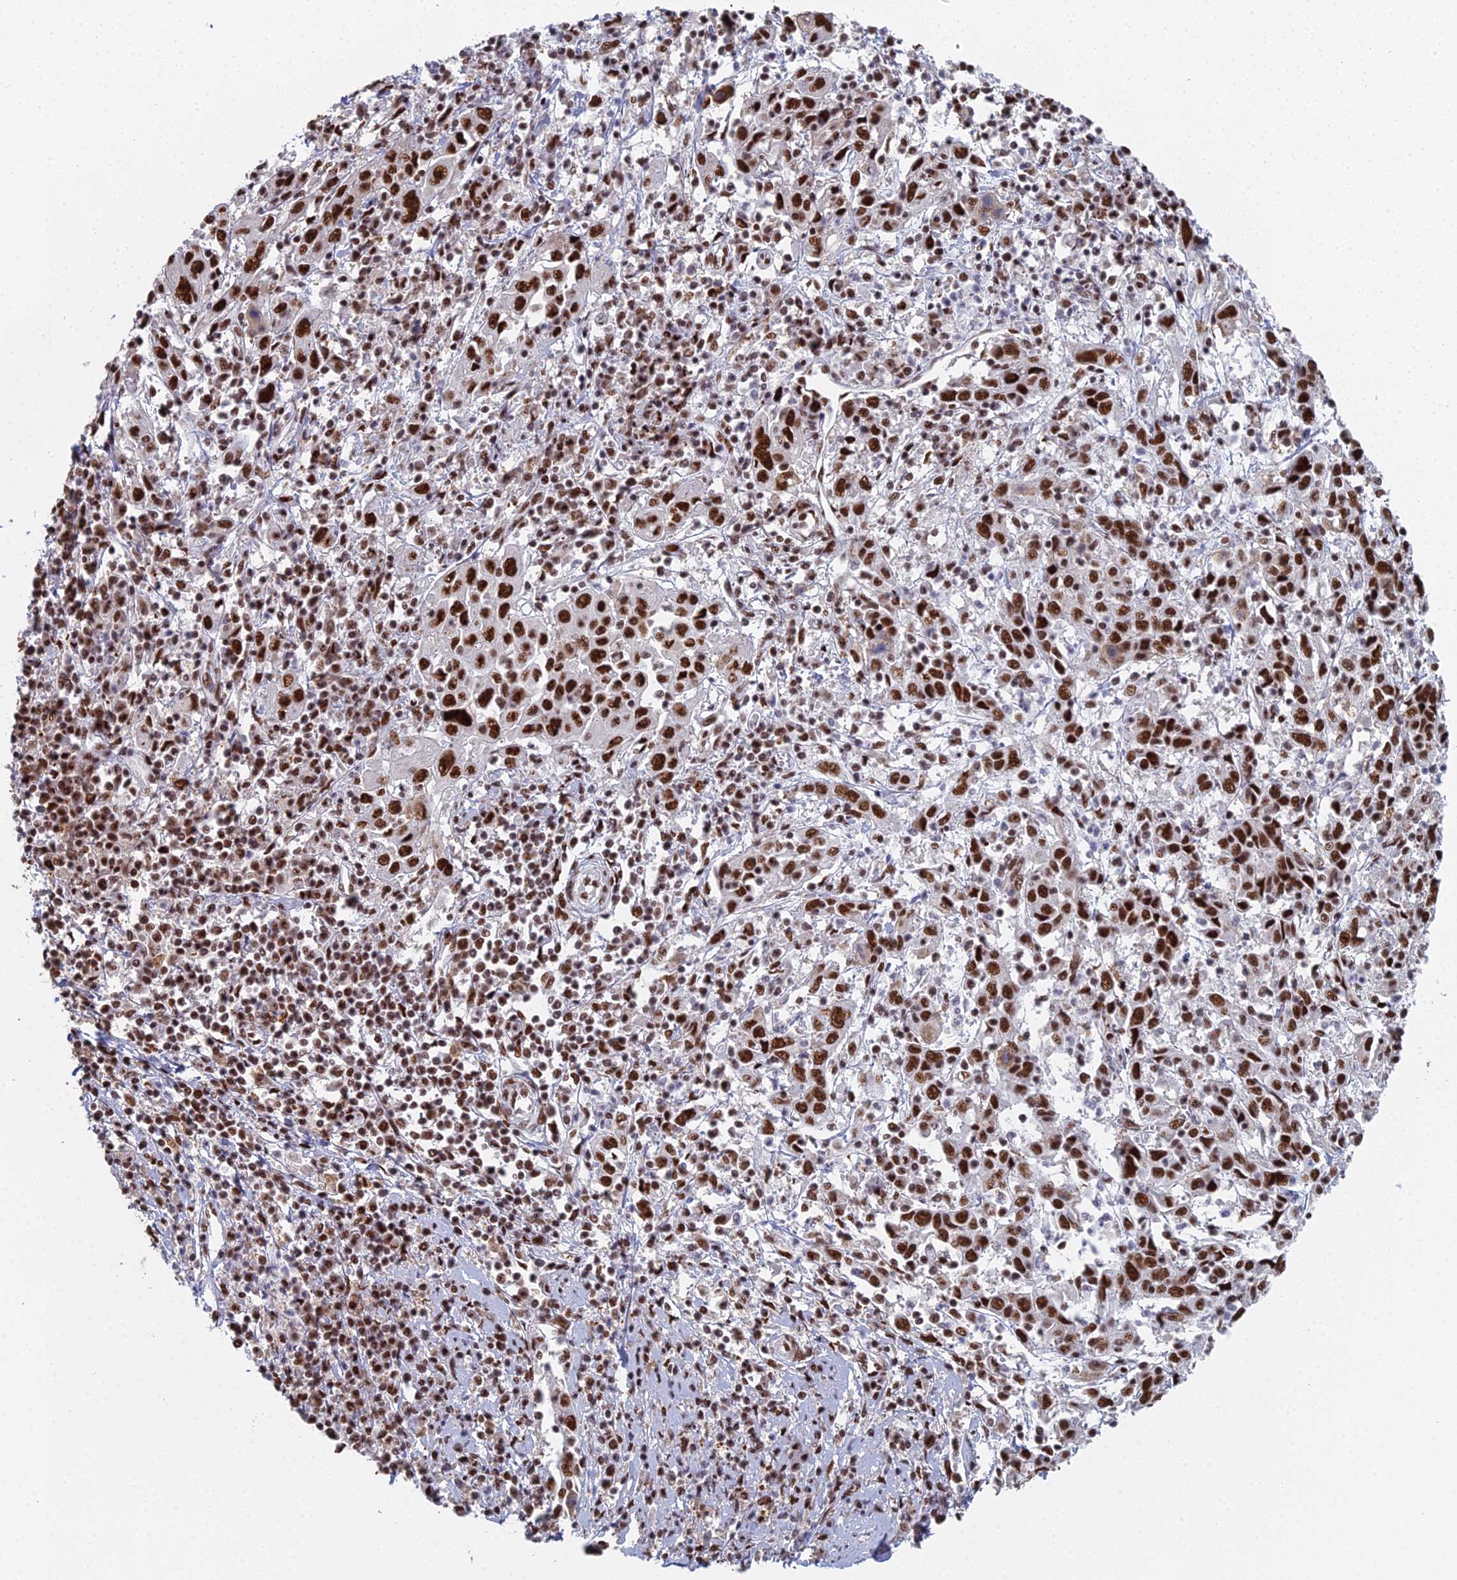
{"staining": {"intensity": "strong", "quantity": ">75%", "location": "nuclear"}, "tissue": "cervical cancer", "cell_type": "Tumor cells", "image_type": "cancer", "snomed": [{"axis": "morphology", "description": "Squamous cell carcinoma, NOS"}, {"axis": "topography", "description": "Cervix"}], "caption": "The image reveals a brown stain indicating the presence of a protein in the nuclear of tumor cells in cervical cancer (squamous cell carcinoma).", "gene": "SF3B3", "patient": {"sex": "female", "age": 46}}